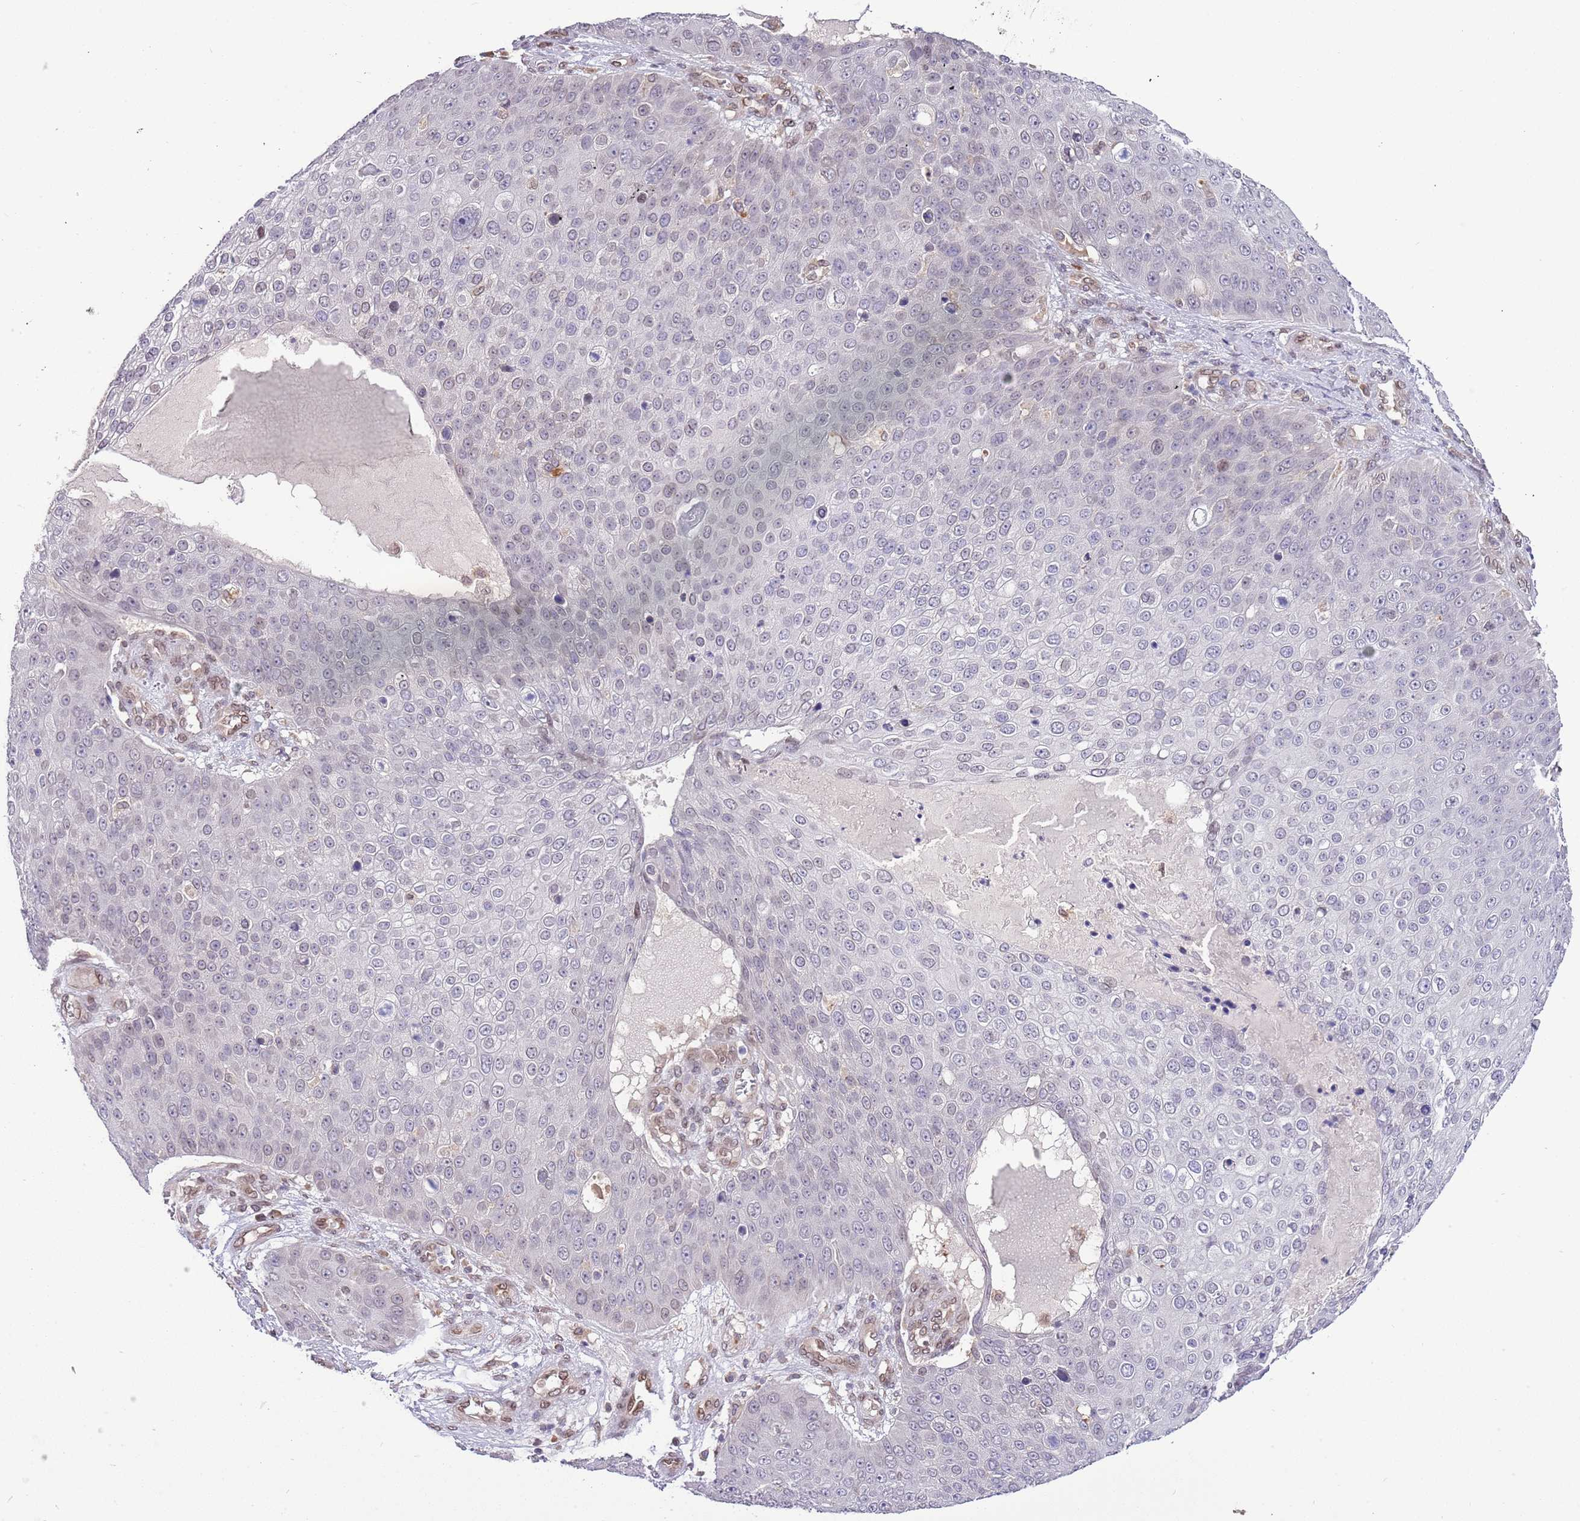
{"staining": {"intensity": "negative", "quantity": "none", "location": "none"}, "tissue": "skin cancer", "cell_type": "Tumor cells", "image_type": "cancer", "snomed": [{"axis": "morphology", "description": "Squamous cell carcinoma, NOS"}, {"axis": "topography", "description": "Skin"}], "caption": "Photomicrograph shows no significant protein positivity in tumor cells of skin cancer (squamous cell carcinoma).", "gene": "ZNF665", "patient": {"sex": "male", "age": 71}}